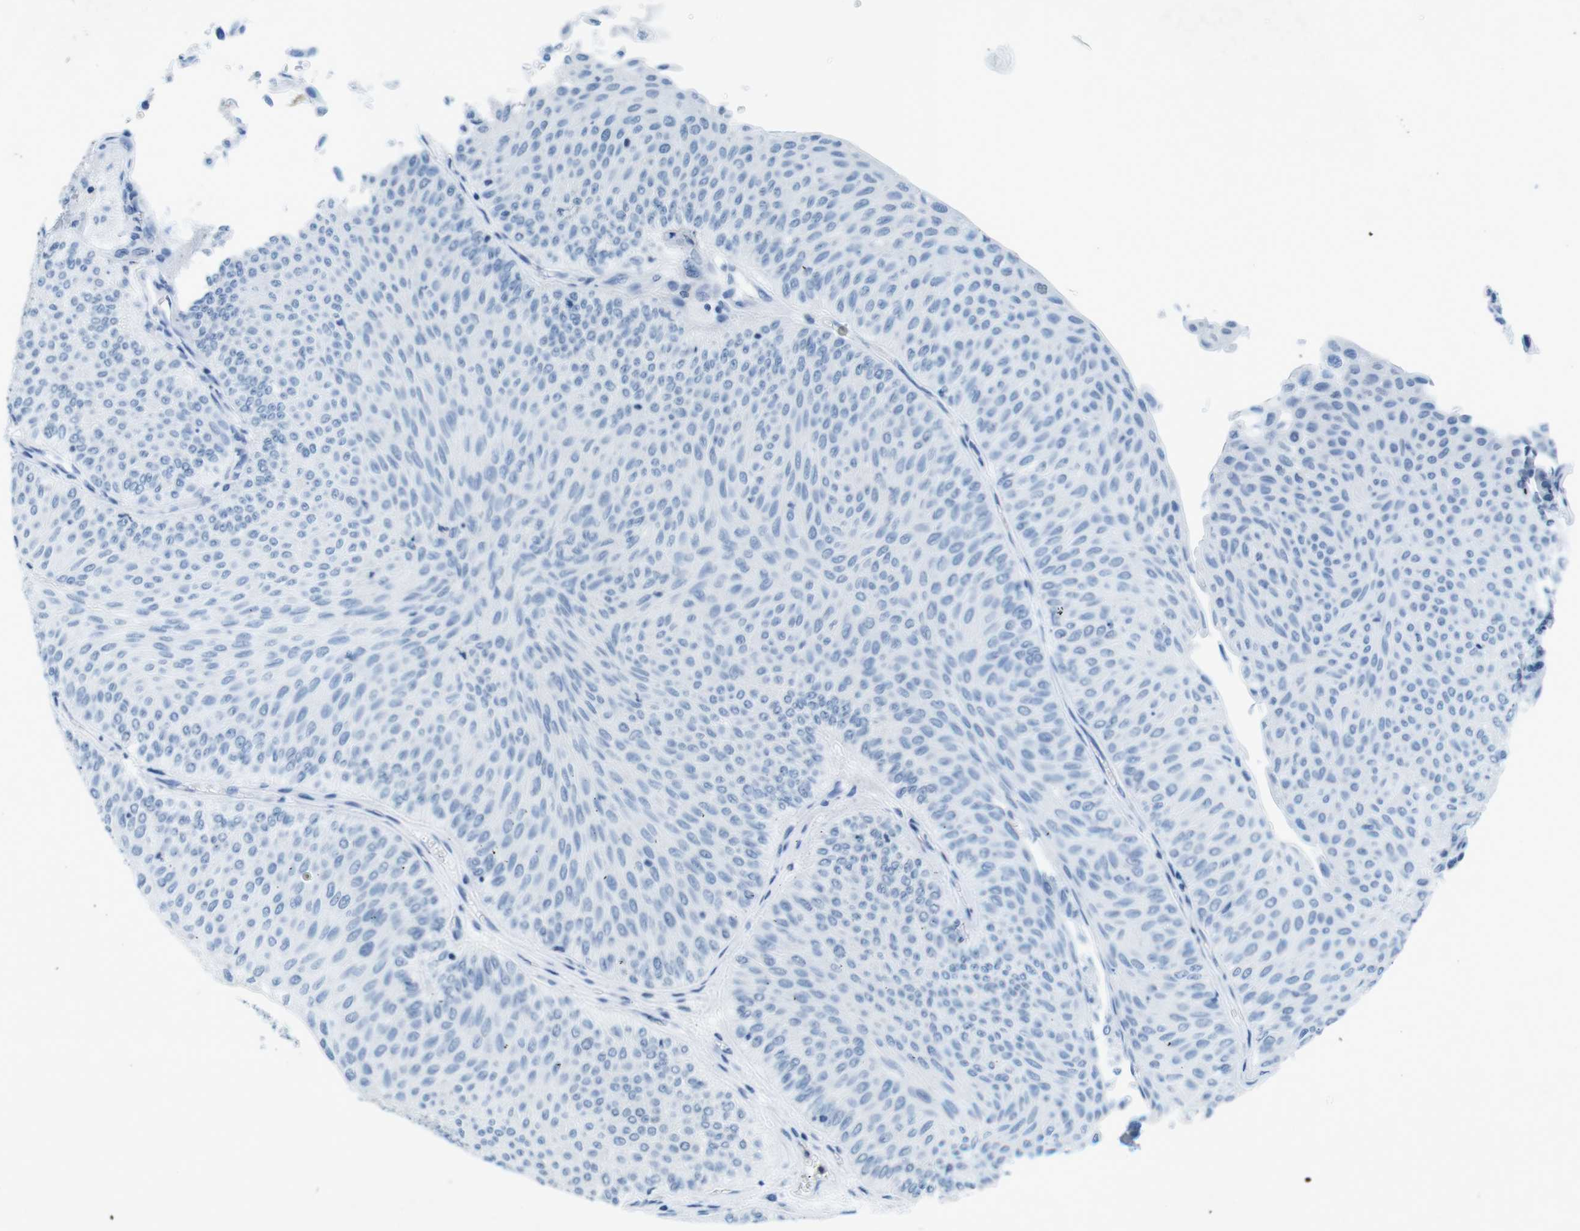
{"staining": {"intensity": "negative", "quantity": "none", "location": "none"}, "tissue": "urothelial cancer", "cell_type": "Tumor cells", "image_type": "cancer", "snomed": [{"axis": "morphology", "description": "Urothelial carcinoma, Low grade"}, {"axis": "topography", "description": "Urinary bladder"}], "caption": "A photomicrograph of urothelial cancer stained for a protein reveals no brown staining in tumor cells. (Brightfield microscopy of DAB immunohistochemistry (IHC) at high magnification).", "gene": "CTAG1B", "patient": {"sex": "male", "age": 78}}